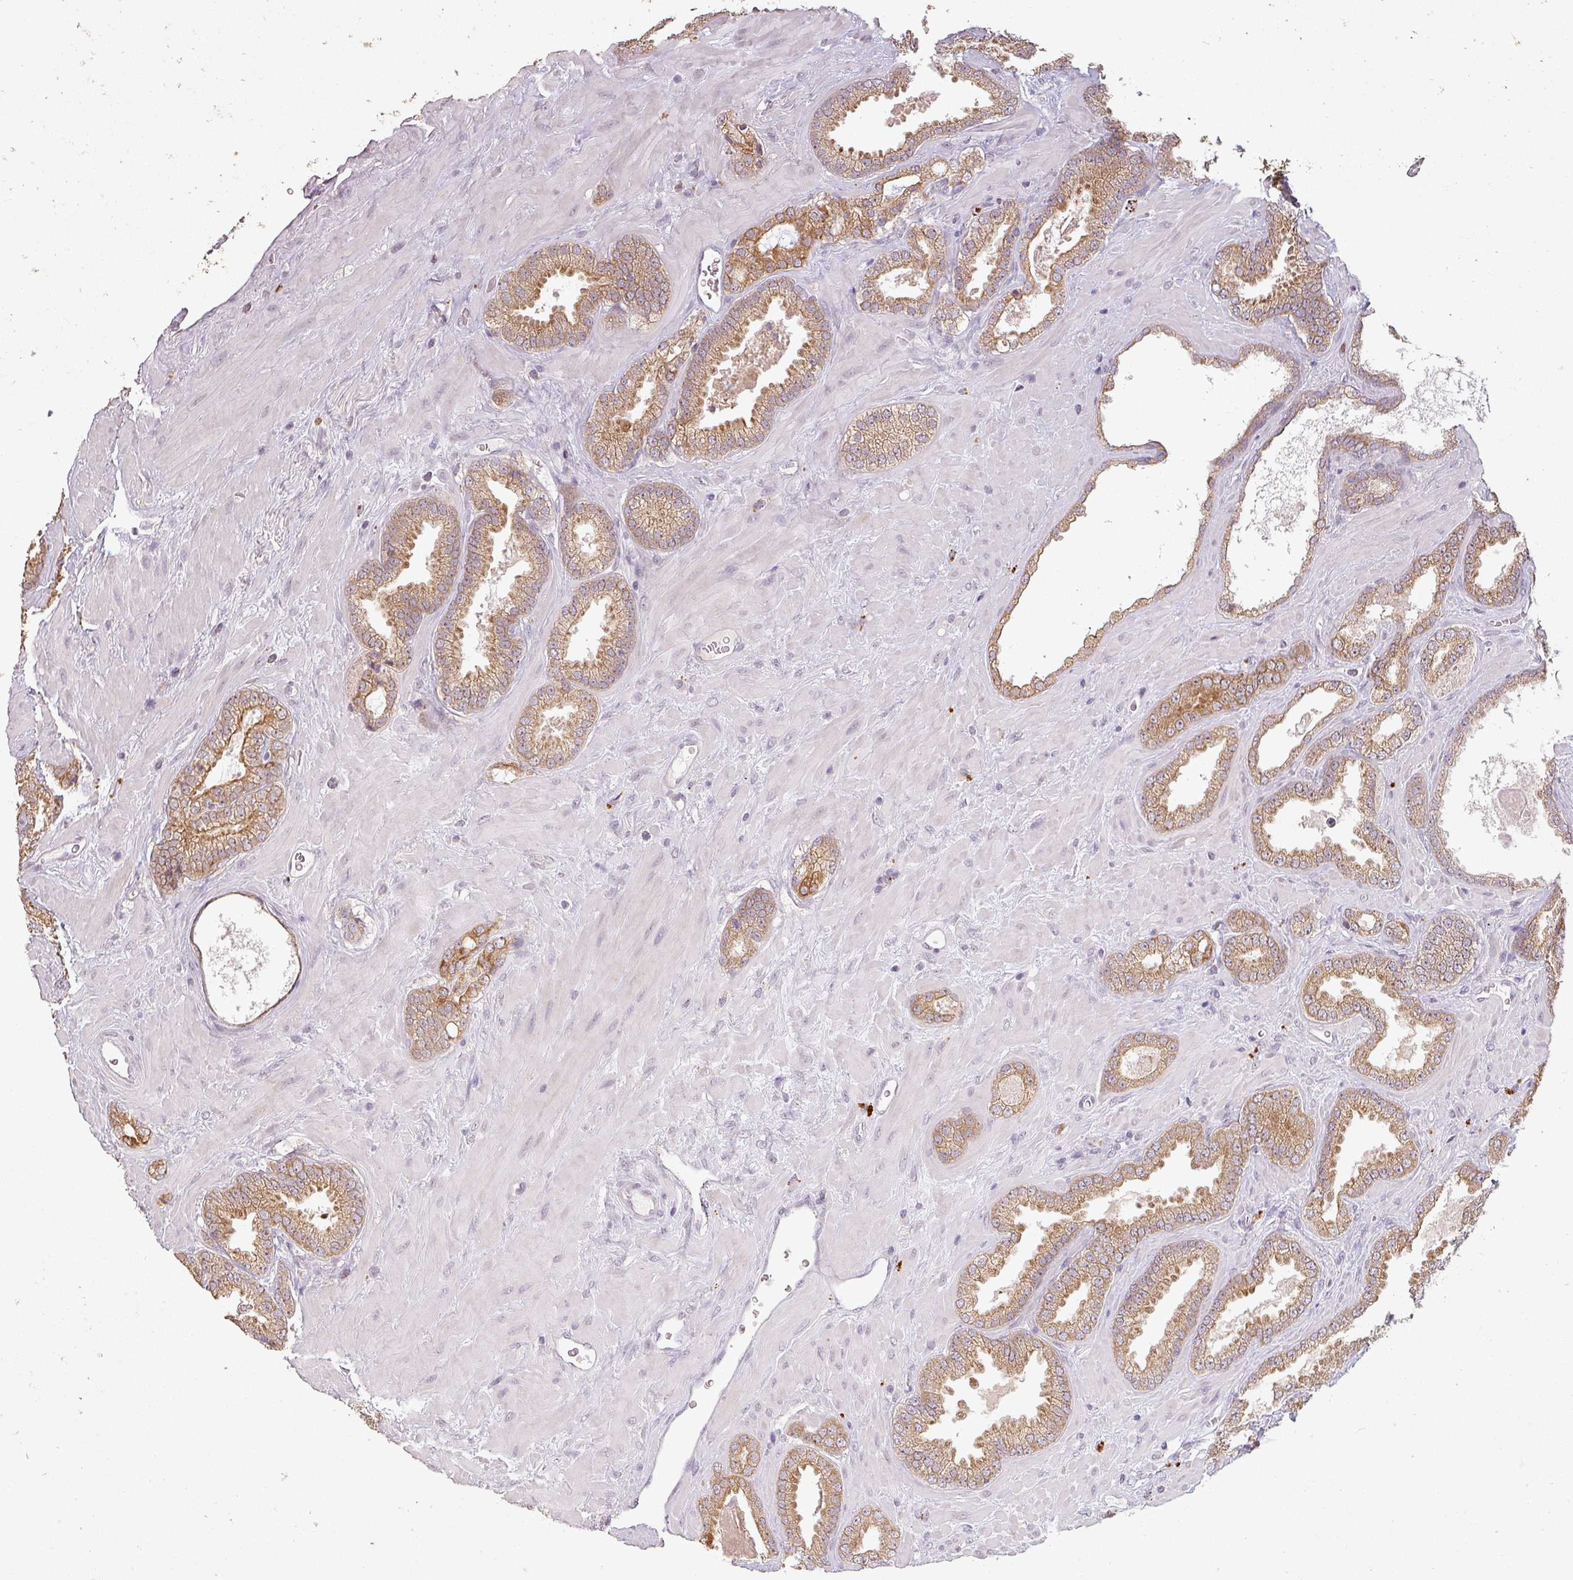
{"staining": {"intensity": "moderate", "quantity": ">75%", "location": "cytoplasmic/membranous"}, "tissue": "prostate cancer", "cell_type": "Tumor cells", "image_type": "cancer", "snomed": [{"axis": "morphology", "description": "Adenocarcinoma, Low grade"}, {"axis": "topography", "description": "Prostate"}], "caption": "Immunohistochemistry micrograph of neoplastic tissue: prostate low-grade adenocarcinoma stained using immunohistochemistry (IHC) demonstrates medium levels of moderate protein expression localized specifically in the cytoplasmic/membranous of tumor cells, appearing as a cytoplasmic/membranous brown color.", "gene": "LYPLA1", "patient": {"sex": "male", "age": 62}}